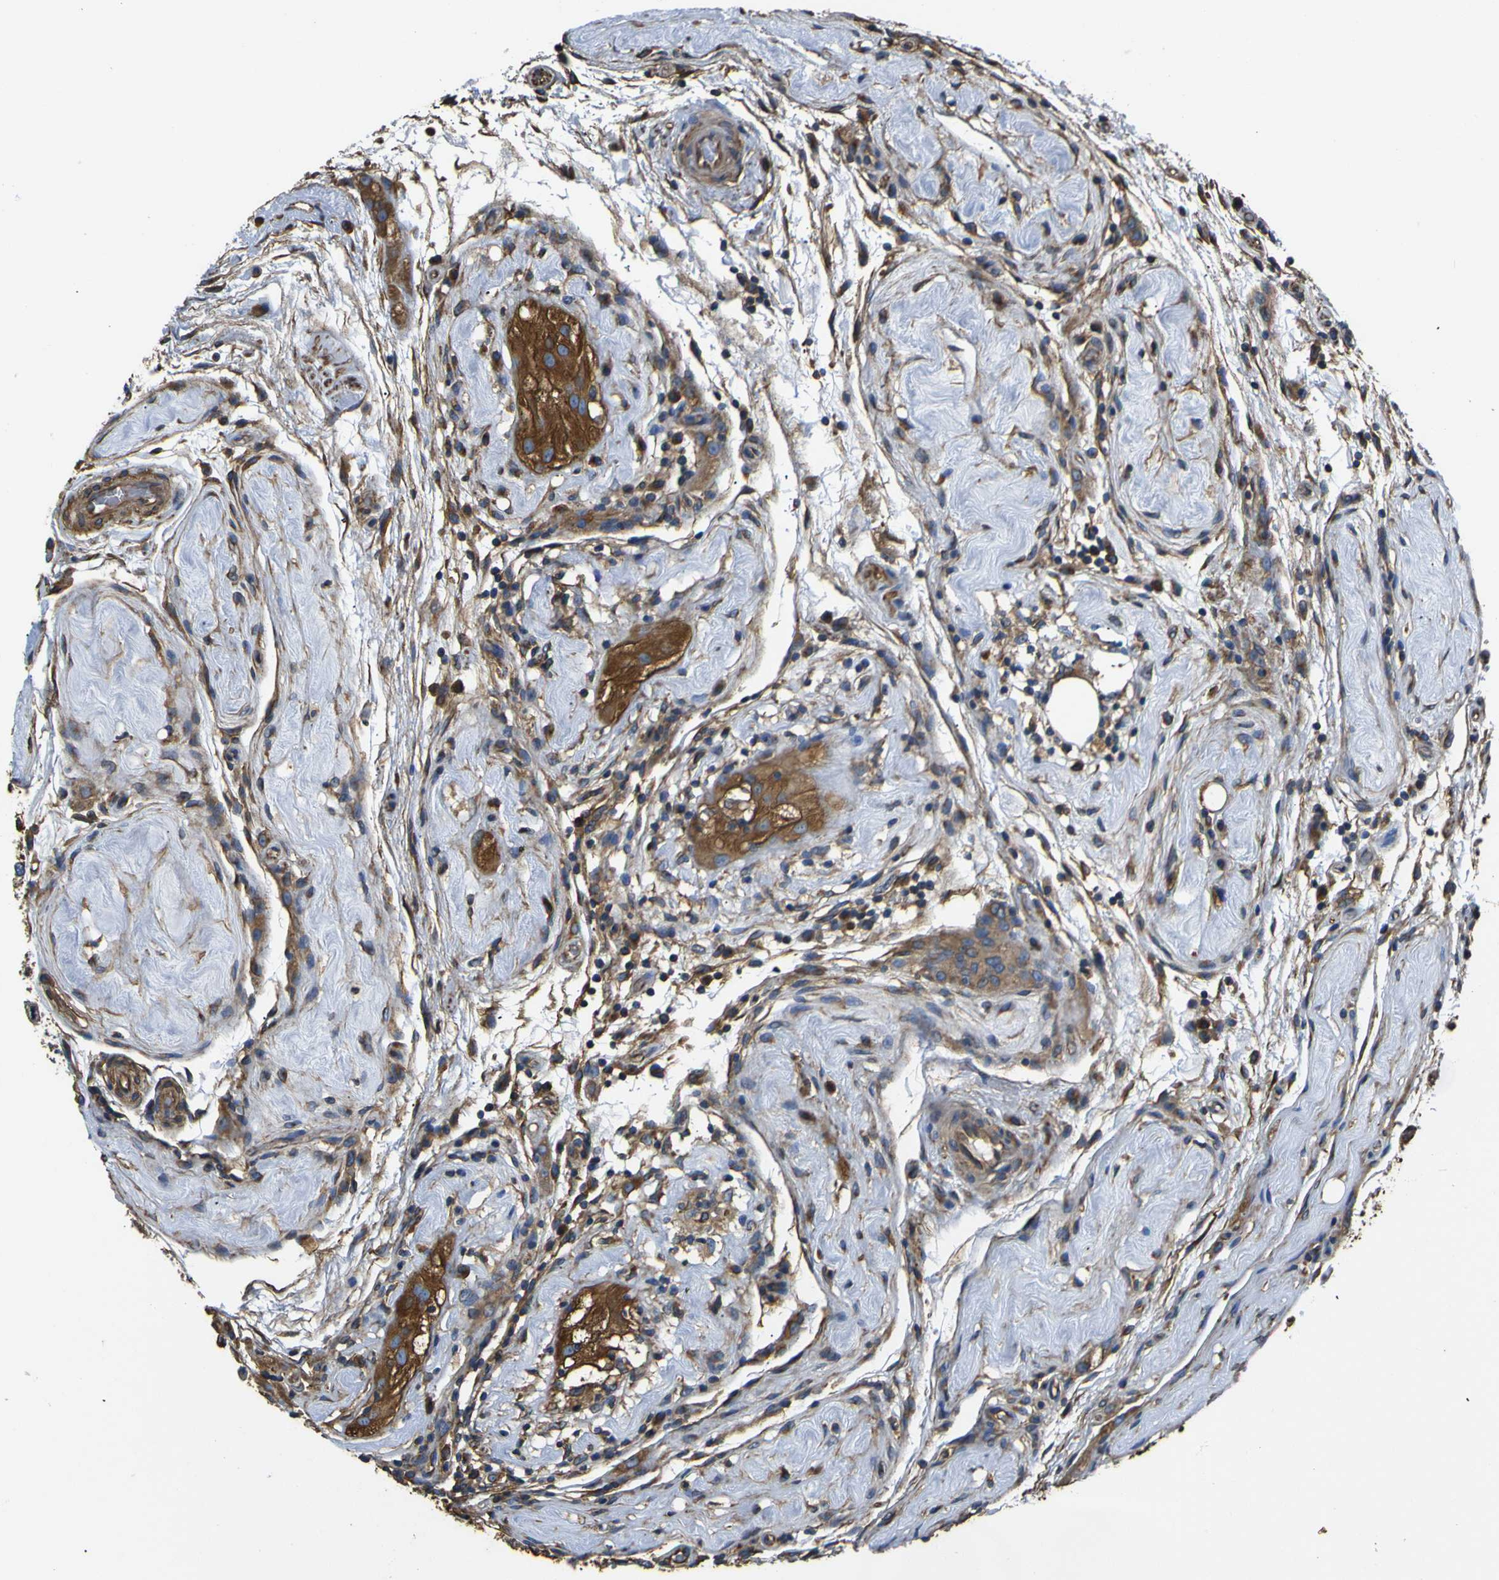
{"staining": {"intensity": "strong", "quantity": ">75%", "location": "cytoplasmic/membranous"}, "tissue": "testis cancer", "cell_type": "Tumor cells", "image_type": "cancer", "snomed": [{"axis": "morphology", "description": "Seminoma, NOS"}, {"axis": "topography", "description": "Testis"}], "caption": "Strong cytoplasmic/membranous positivity for a protein is appreciated in approximately >75% of tumor cells of testis seminoma using immunohistochemistry (IHC).", "gene": "TUBB", "patient": {"sex": "male", "age": 43}}